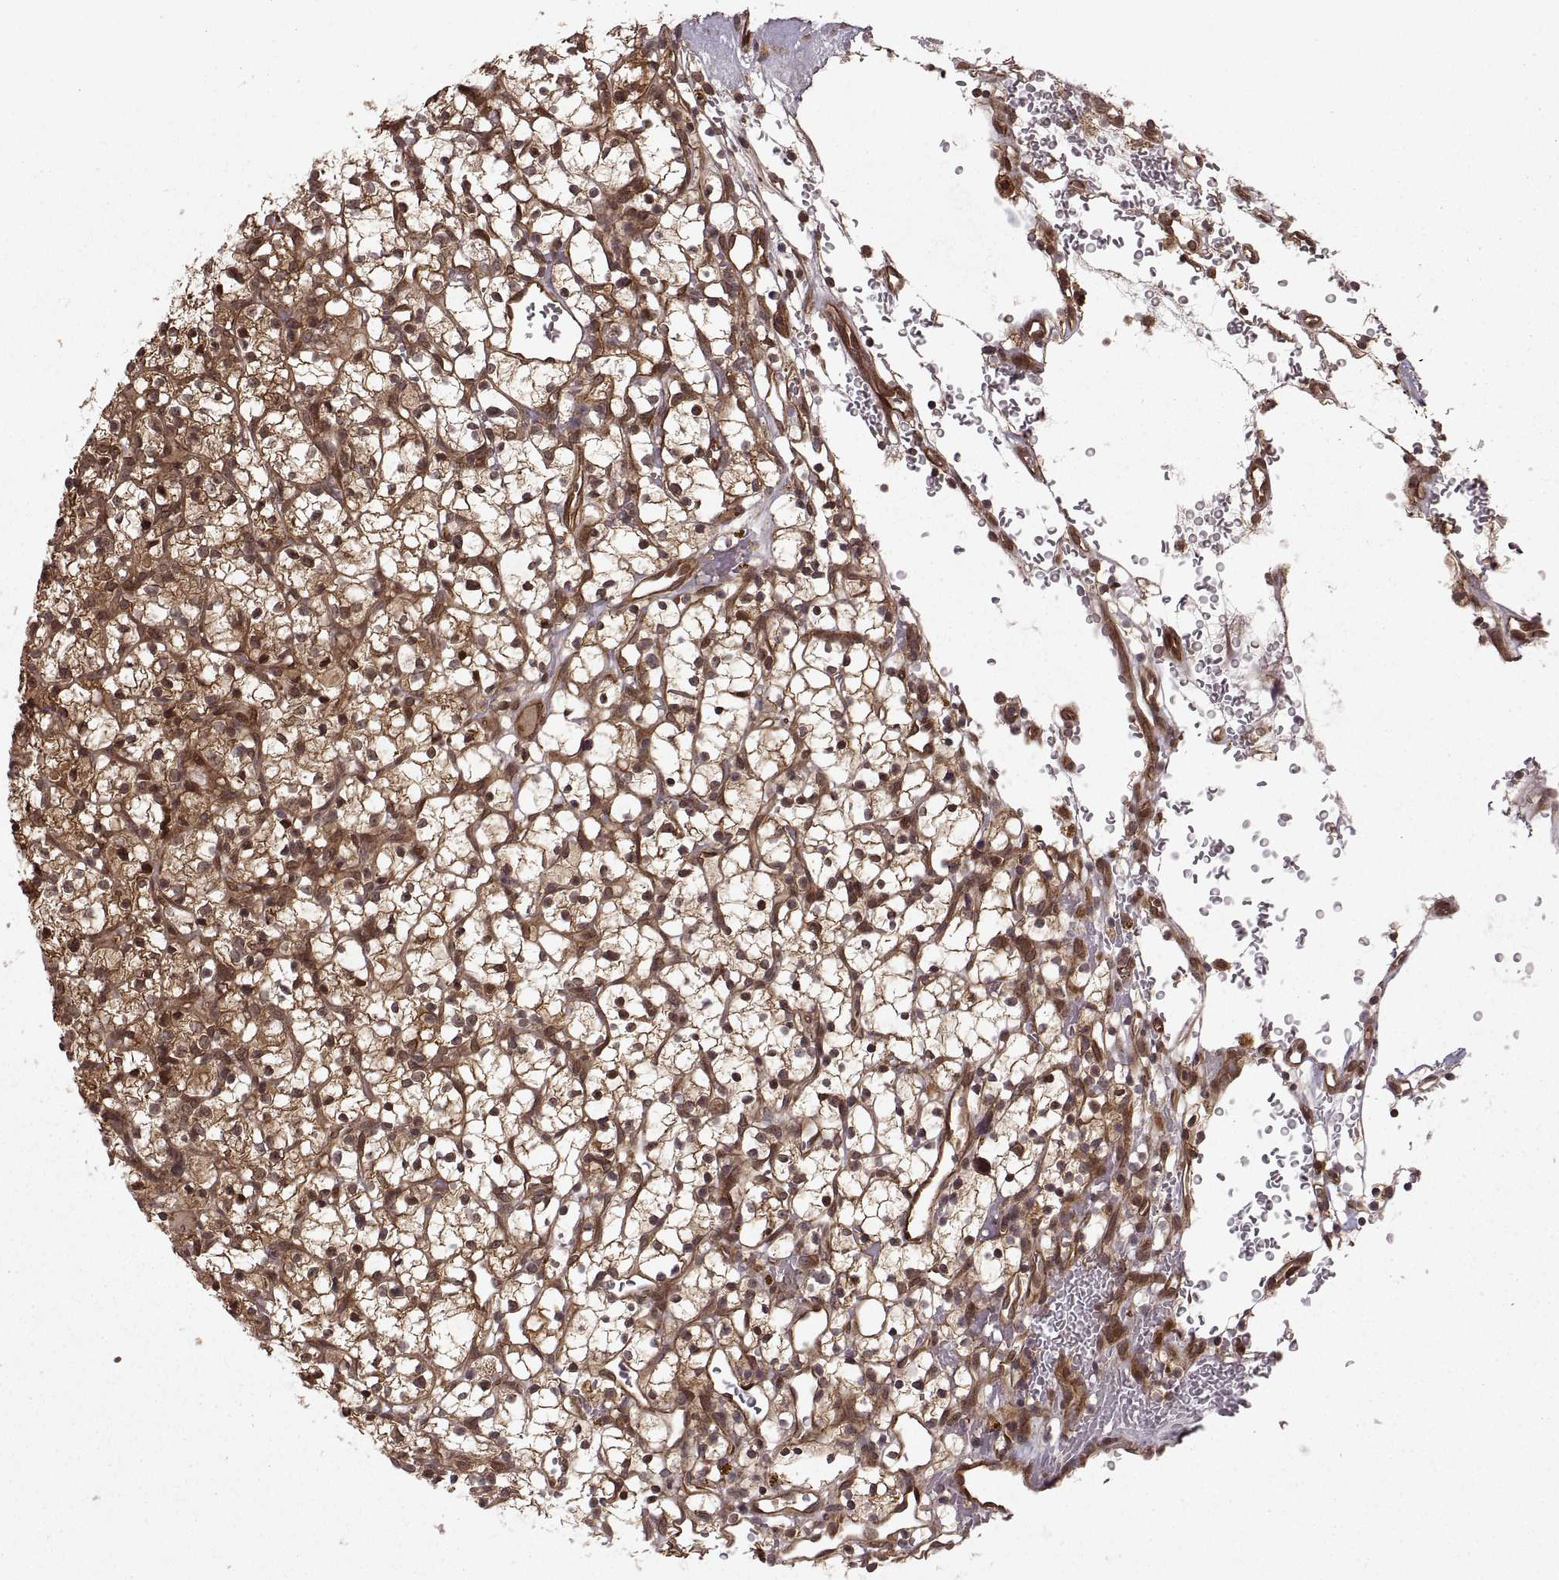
{"staining": {"intensity": "strong", "quantity": ">75%", "location": "cytoplasmic/membranous,nuclear"}, "tissue": "renal cancer", "cell_type": "Tumor cells", "image_type": "cancer", "snomed": [{"axis": "morphology", "description": "Adenocarcinoma, NOS"}, {"axis": "topography", "description": "Kidney"}], "caption": "This micrograph demonstrates IHC staining of human renal cancer (adenocarcinoma), with high strong cytoplasmic/membranous and nuclear expression in about >75% of tumor cells.", "gene": "DEDD", "patient": {"sex": "female", "age": 64}}